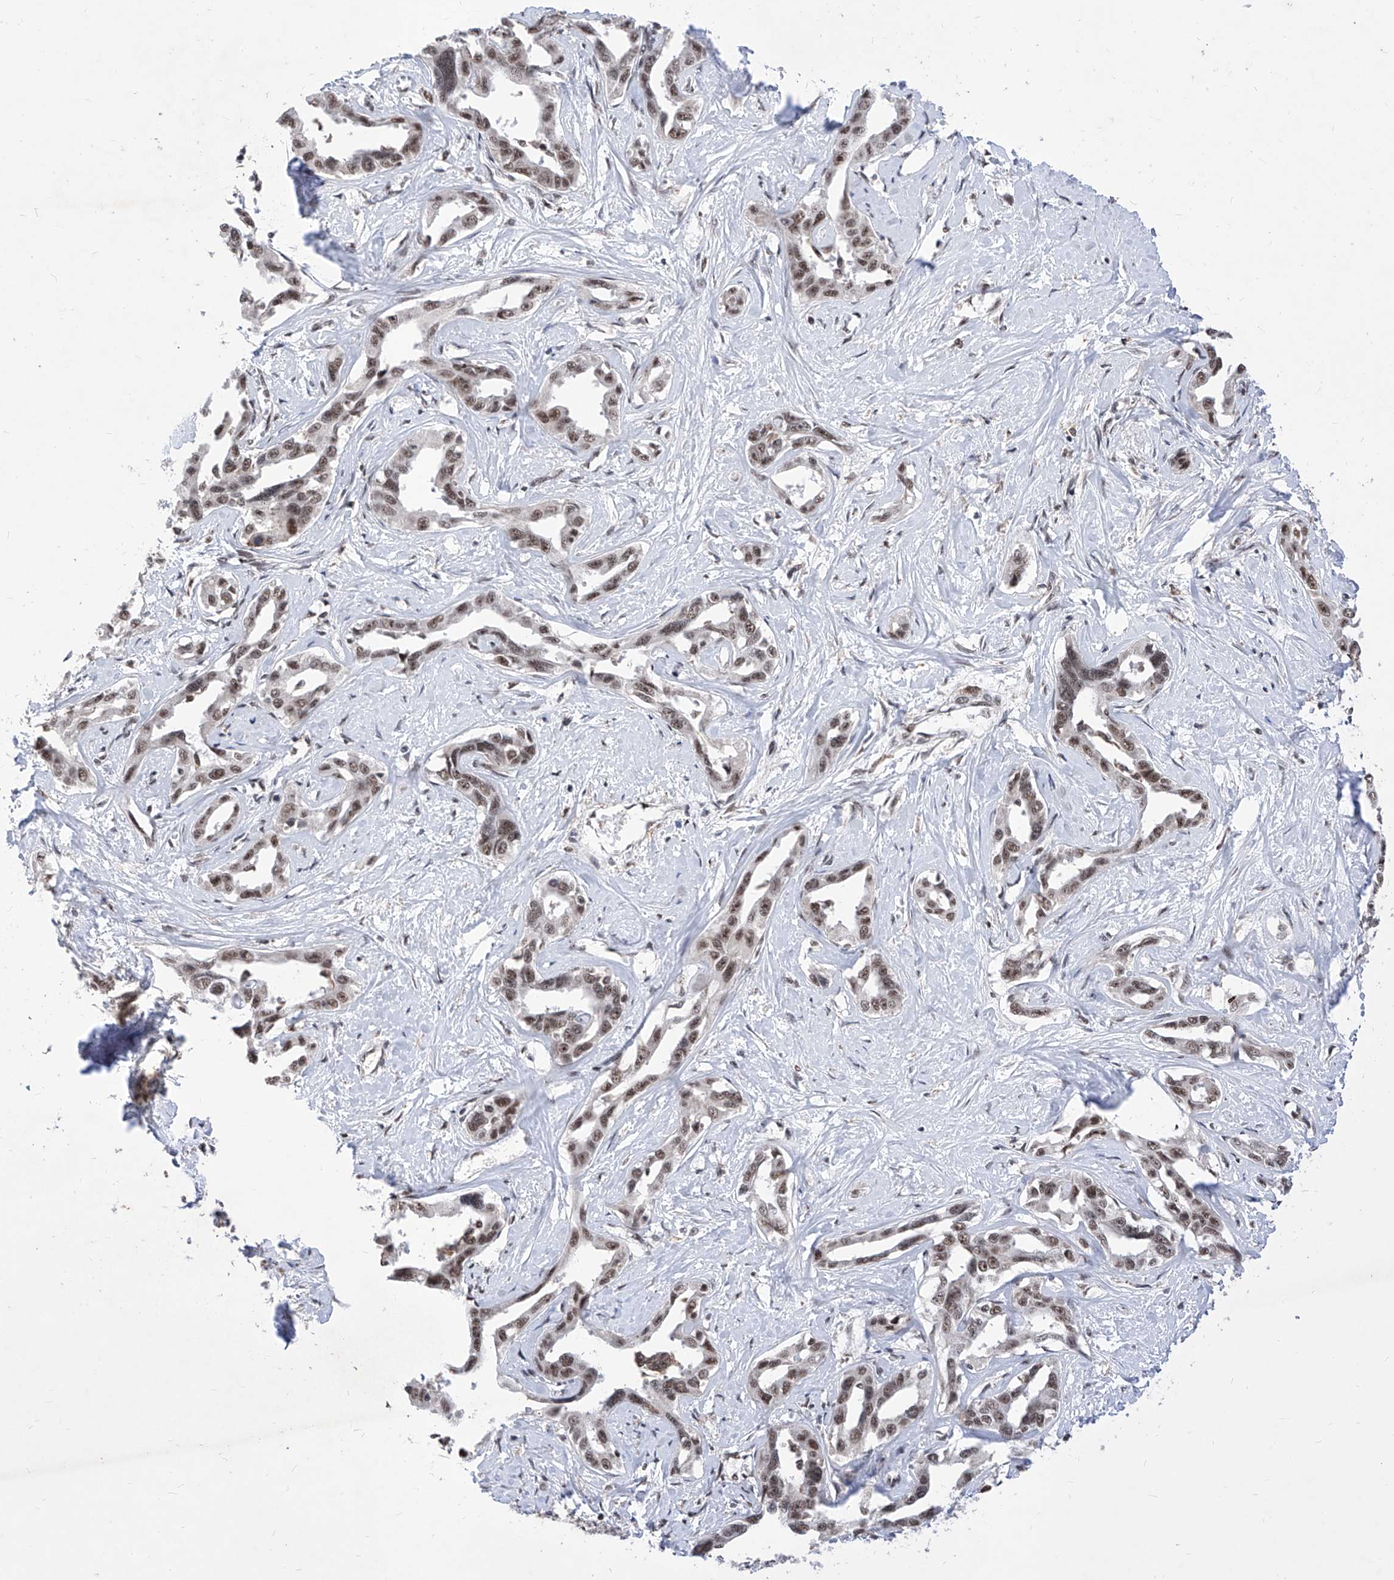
{"staining": {"intensity": "weak", "quantity": ">75%", "location": "nuclear"}, "tissue": "liver cancer", "cell_type": "Tumor cells", "image_type": "cancer", "snomed": [{"axis": "morphology", "description": "Cholangiocarcinoma"}, {"axis": "topography", "description": "Liver"}], "caption": "Immunohistochemical staining of human liver cancer displays low levels of weak nuclear positivity in approximately >75% of tumor cells.", "gene": "PHF5A", "patient": {"sex": "male", "age": 59}}